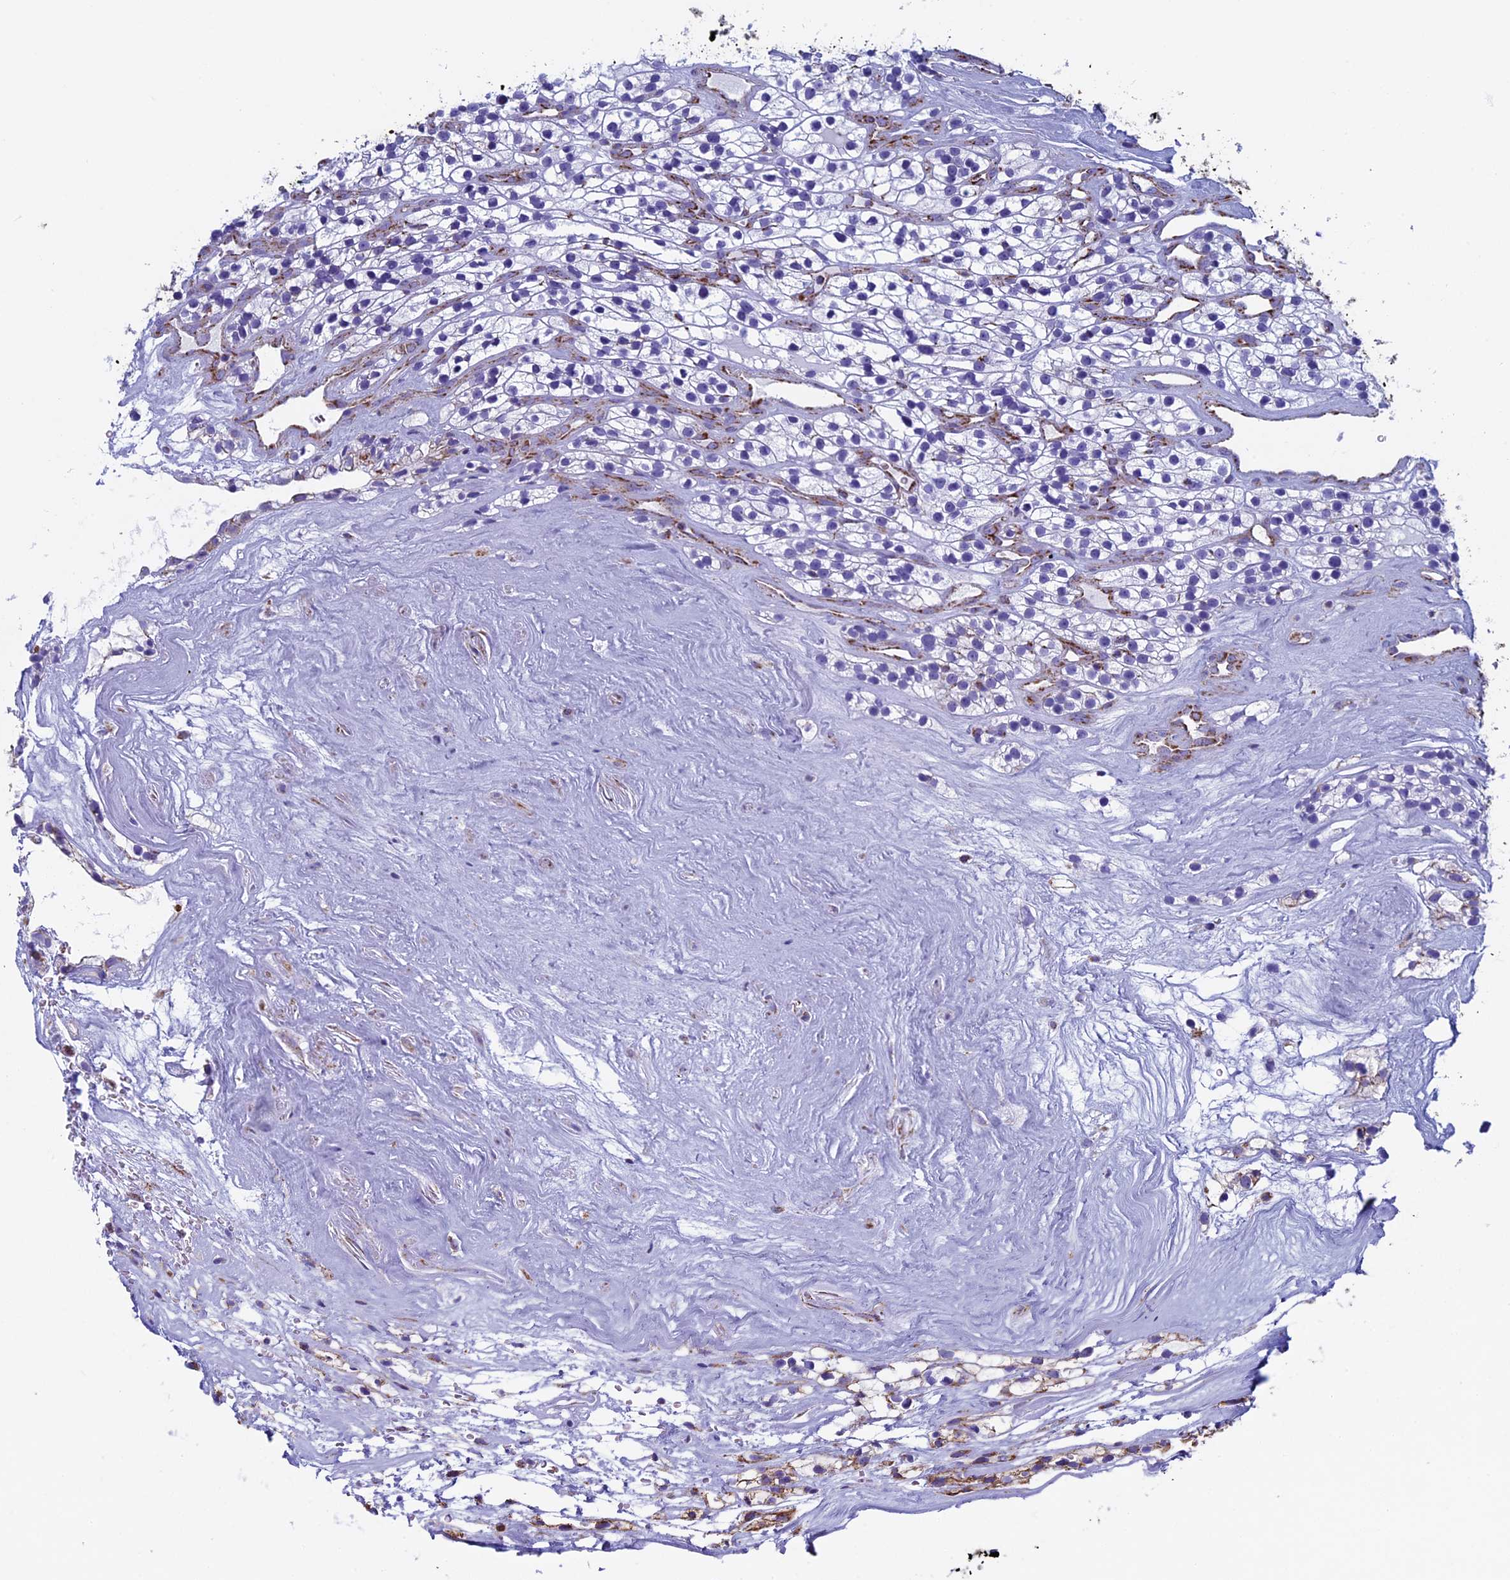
{"staining": {"intensity": "negative", "quantity": "none", "location": "none"}, "tissue": "renal cancer", "cell_type": "Tumor cells", "image_type": "cancer", "snomed": [{"axis": "morphology", "description": "Adenocarcinoma, NOS"}, {"axis": "topography", "description": "Kidney"}], "caption": "There is no significant positivity in tumor cells of renal cancer (adenocarcinoma).", "gene": "UQCRFS1", "patient": {"sex": "female", "age": 57}}